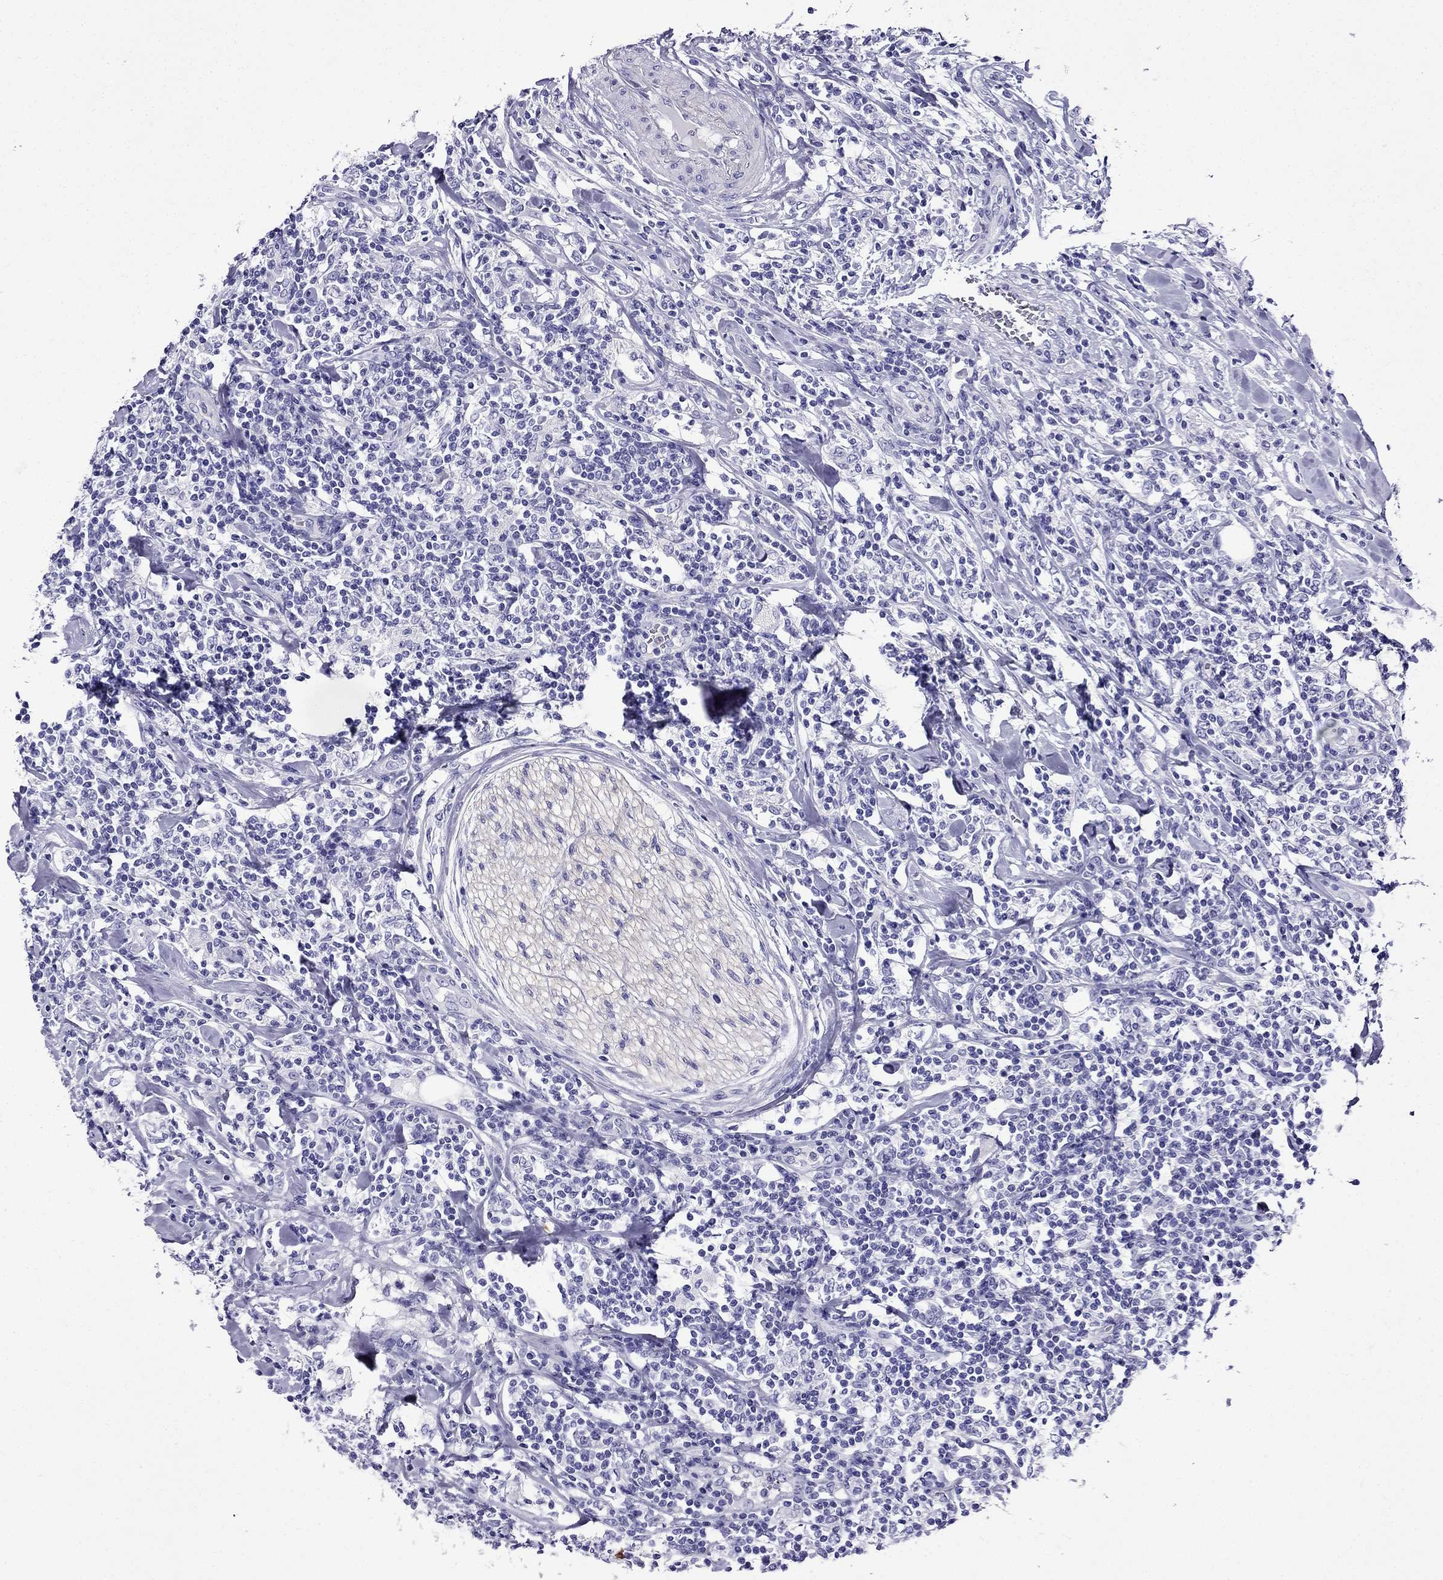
{"staining": {"intensity": "negative", "quantity": "none", "location": "none"}, "tissue": "lymphoma", "cell_type": "Tumor cells", "image_type": "cancer", "snomed": [{"axis": "morphology", "description": "Malignant lymphoma, non-Hodgkin's type, High grade"}, {"axis": "topography", "description": "Lymph node"}], "caption": "The immunohistochemistry (IHC) micrograph has no significant expression in tumor cells of lymphoma tissue.", "gene": "ERC2", "patient": {"sex": "female", "age": 84}}